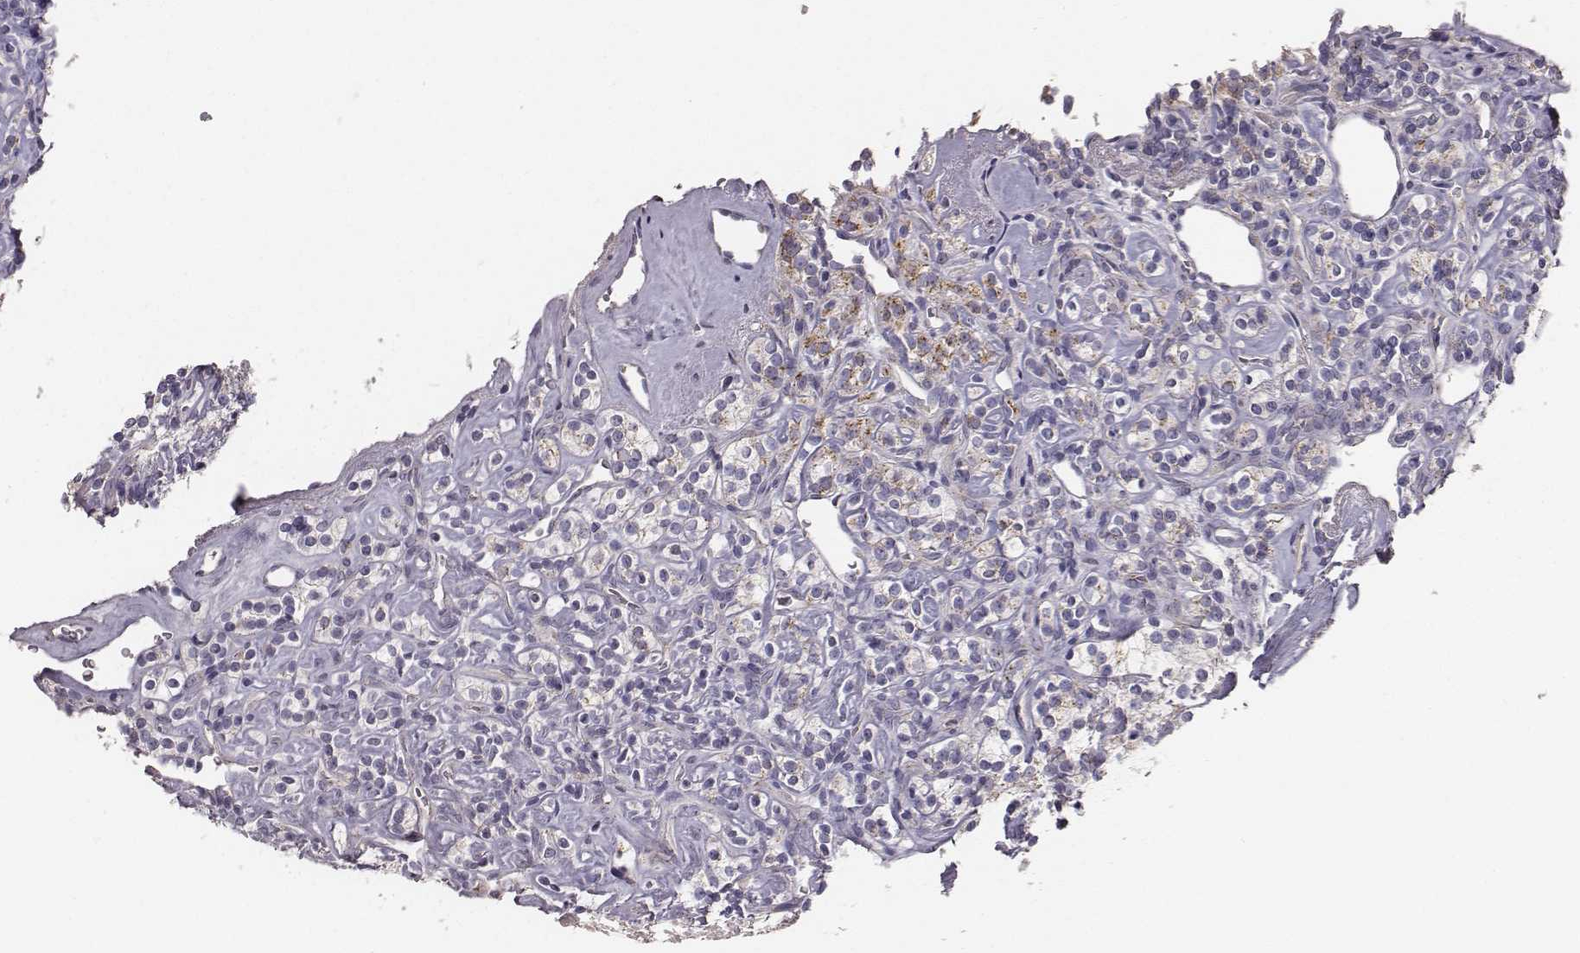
{"staining": {"intensity": "moderate", "quantity": "25%-75%", "location": "cytoplasmic/membranous"}, "tissue": "renal cancer", "cell_type": "Tumor cells", "image_type": "cancer", "snomed": [{"axis": "morphology", "description": "Adenocarcinoma, NOS"}, {"axis": "topography", "description": "Kidney"}], "caption": "Protein expression analysis of renal cancer (adenocarcinoma) demonstrates moderate cytoplasmic/membranous staining in about 25%-75% of tumor cells.", "gene": "ABCD3", "patient": {"sex": "male", "age": 77}}